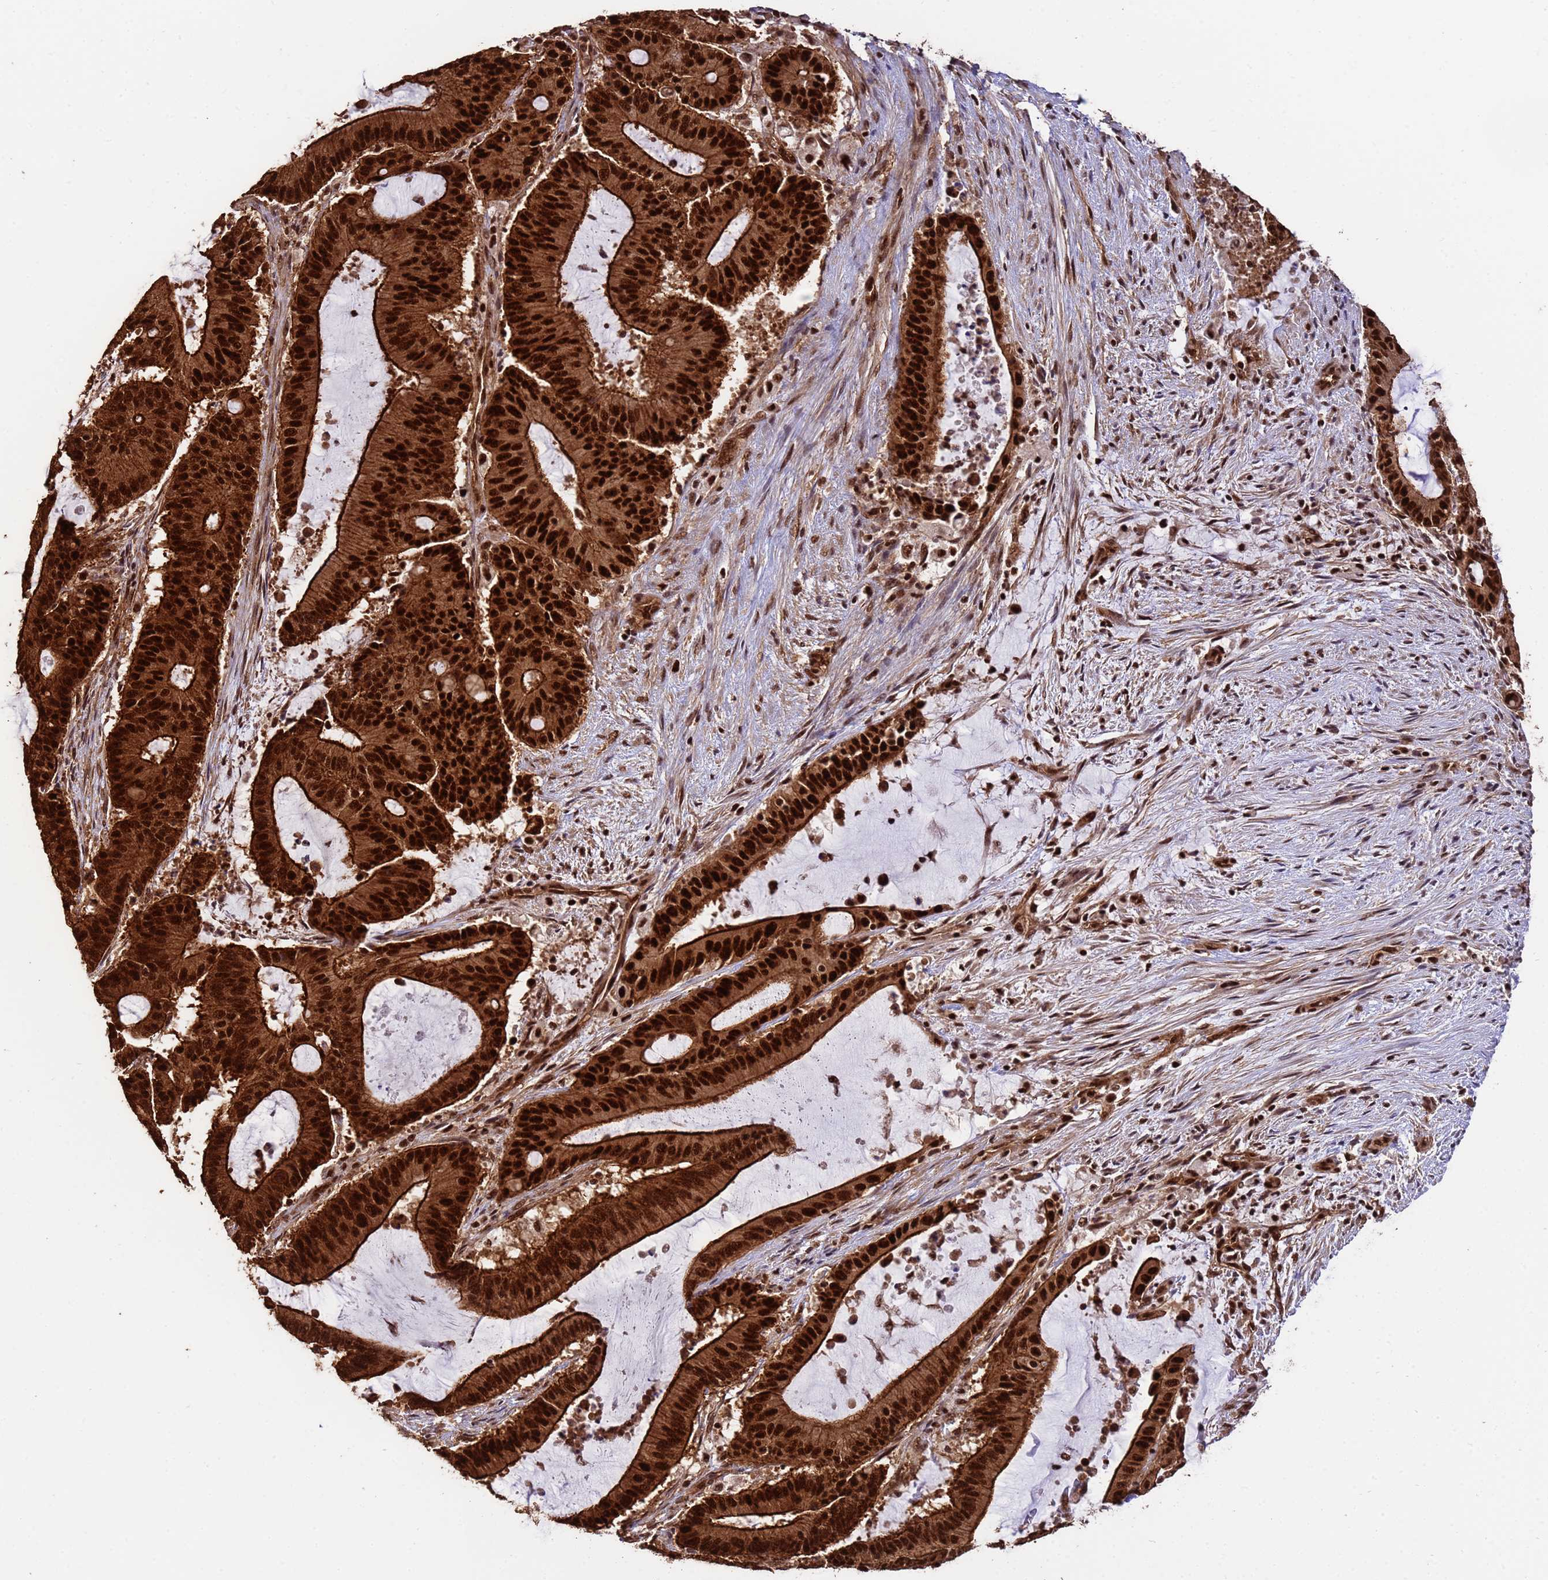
{"staining": {"intensity": "strong", "quantity": ">75%", "location": "cytoplasmic/membranous,nuclear"}, "tissue": "liver cancer", "cell_type": "Tumor cells", "image_type": "cancer", "snomed": [{"axis": "morphology", "description": "Normal tissue, NOS"}, {"axis": "morphology", "description": "Cholangiocarcinoma"}, {"axis": "topography", "description": "Liver"}, {"axis": "topography", "description": "Peripheral nerve tissue"}], "caption": "There is high levels of strong cytoplasmic/membranous and nuclear expression in tumor cells of cholangiocarcinoma (liver), as demonstrated by immunohistochemical staining (brown color).", "gene": "SYF2", "patient": {"sex": "female", "age": 73}}